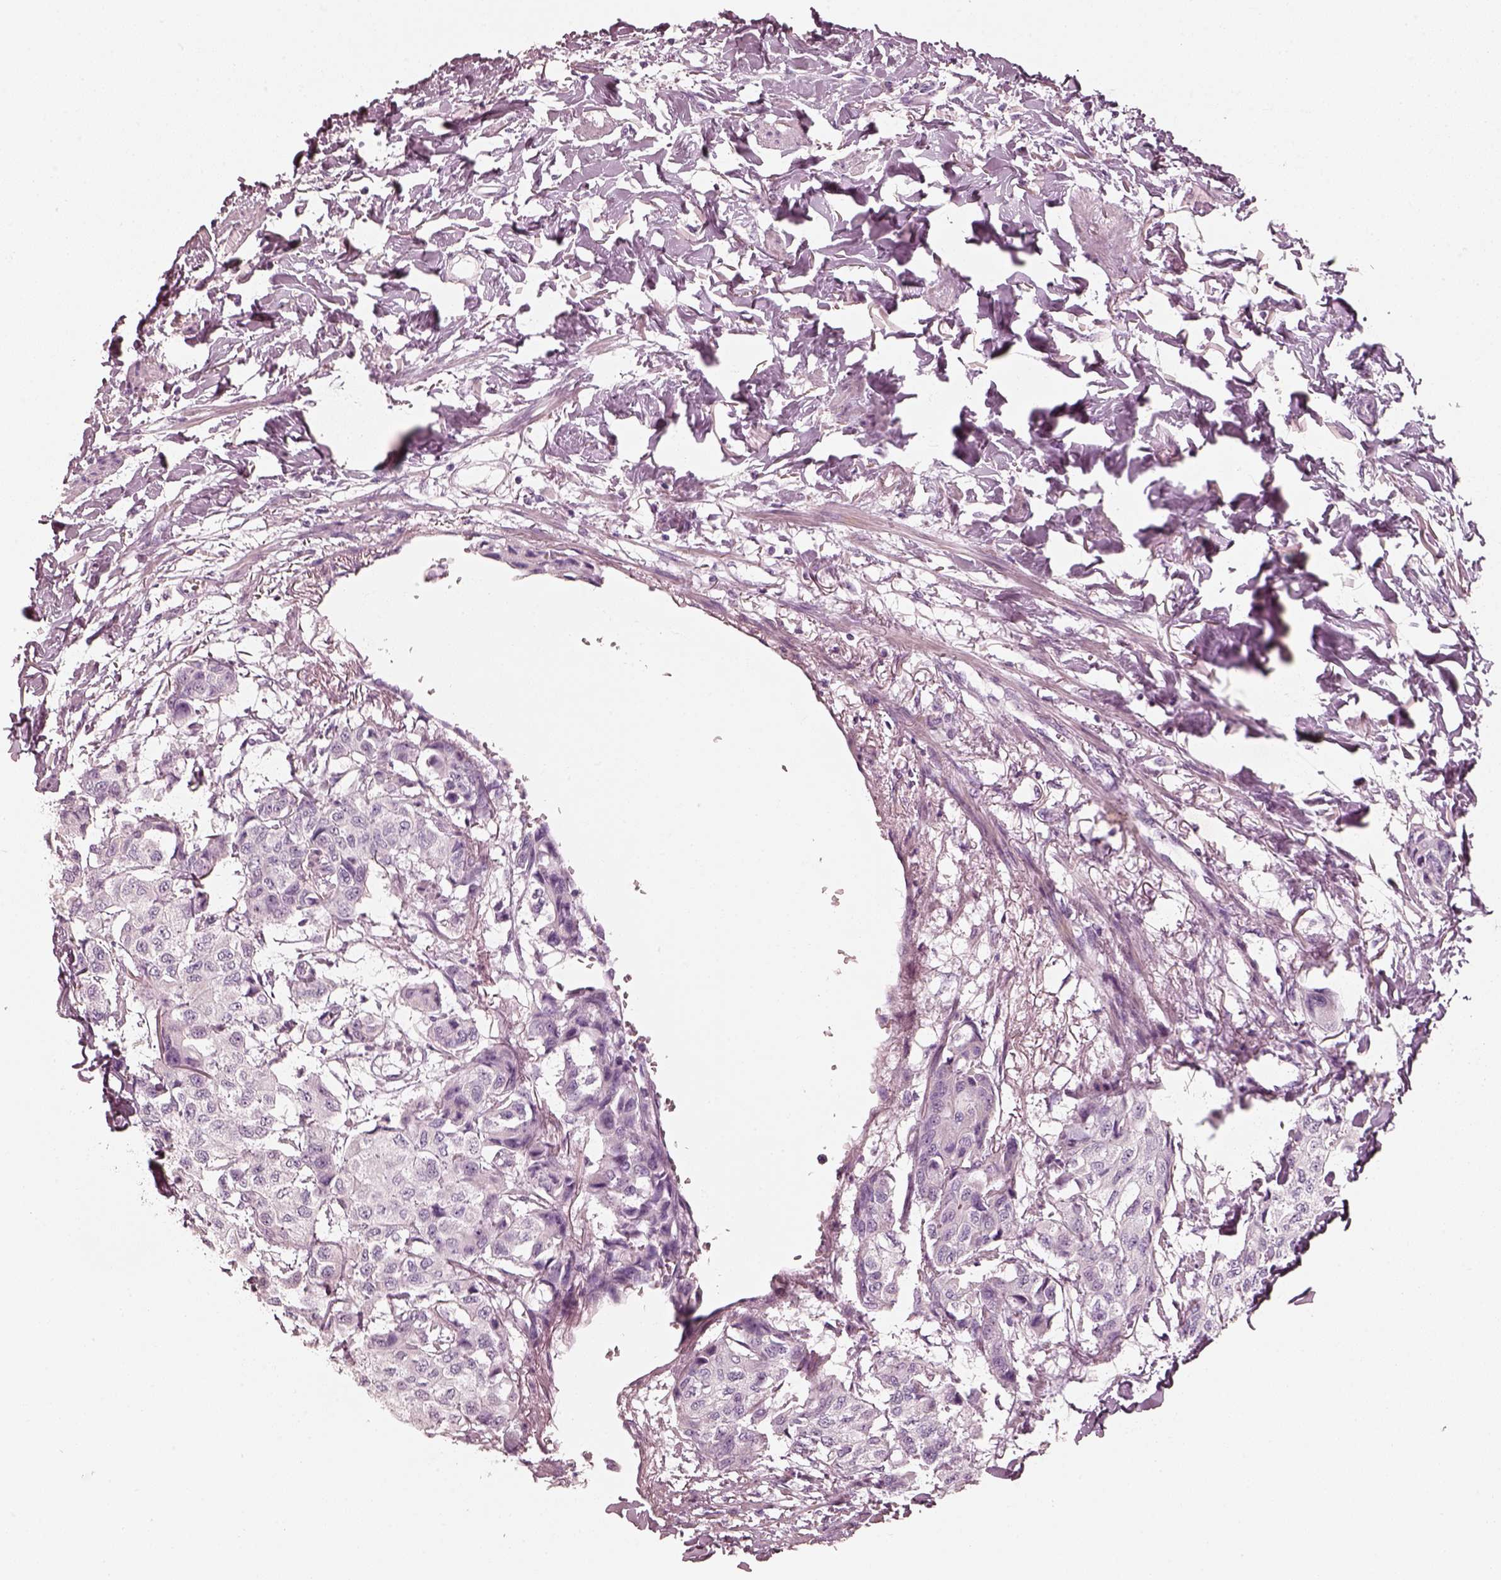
{"staining": {"intensity": "negative", "quantity": "none", "location": "none"}, "tissue": "breast cancer", "cell_type": "Tumor cells", "image_type": "cancer", "snomed": [{"axis": "morphology", "description": "Duct carcinoma"}, {"axis": "topography", "description": "Breast"}], "caption": "Protein analysis of breast invasive ductal carcinoma exhibits no significant positivity in tumor cells.", "gene": "R3HDML", "patient": {"sex": "female", "age": 80}}